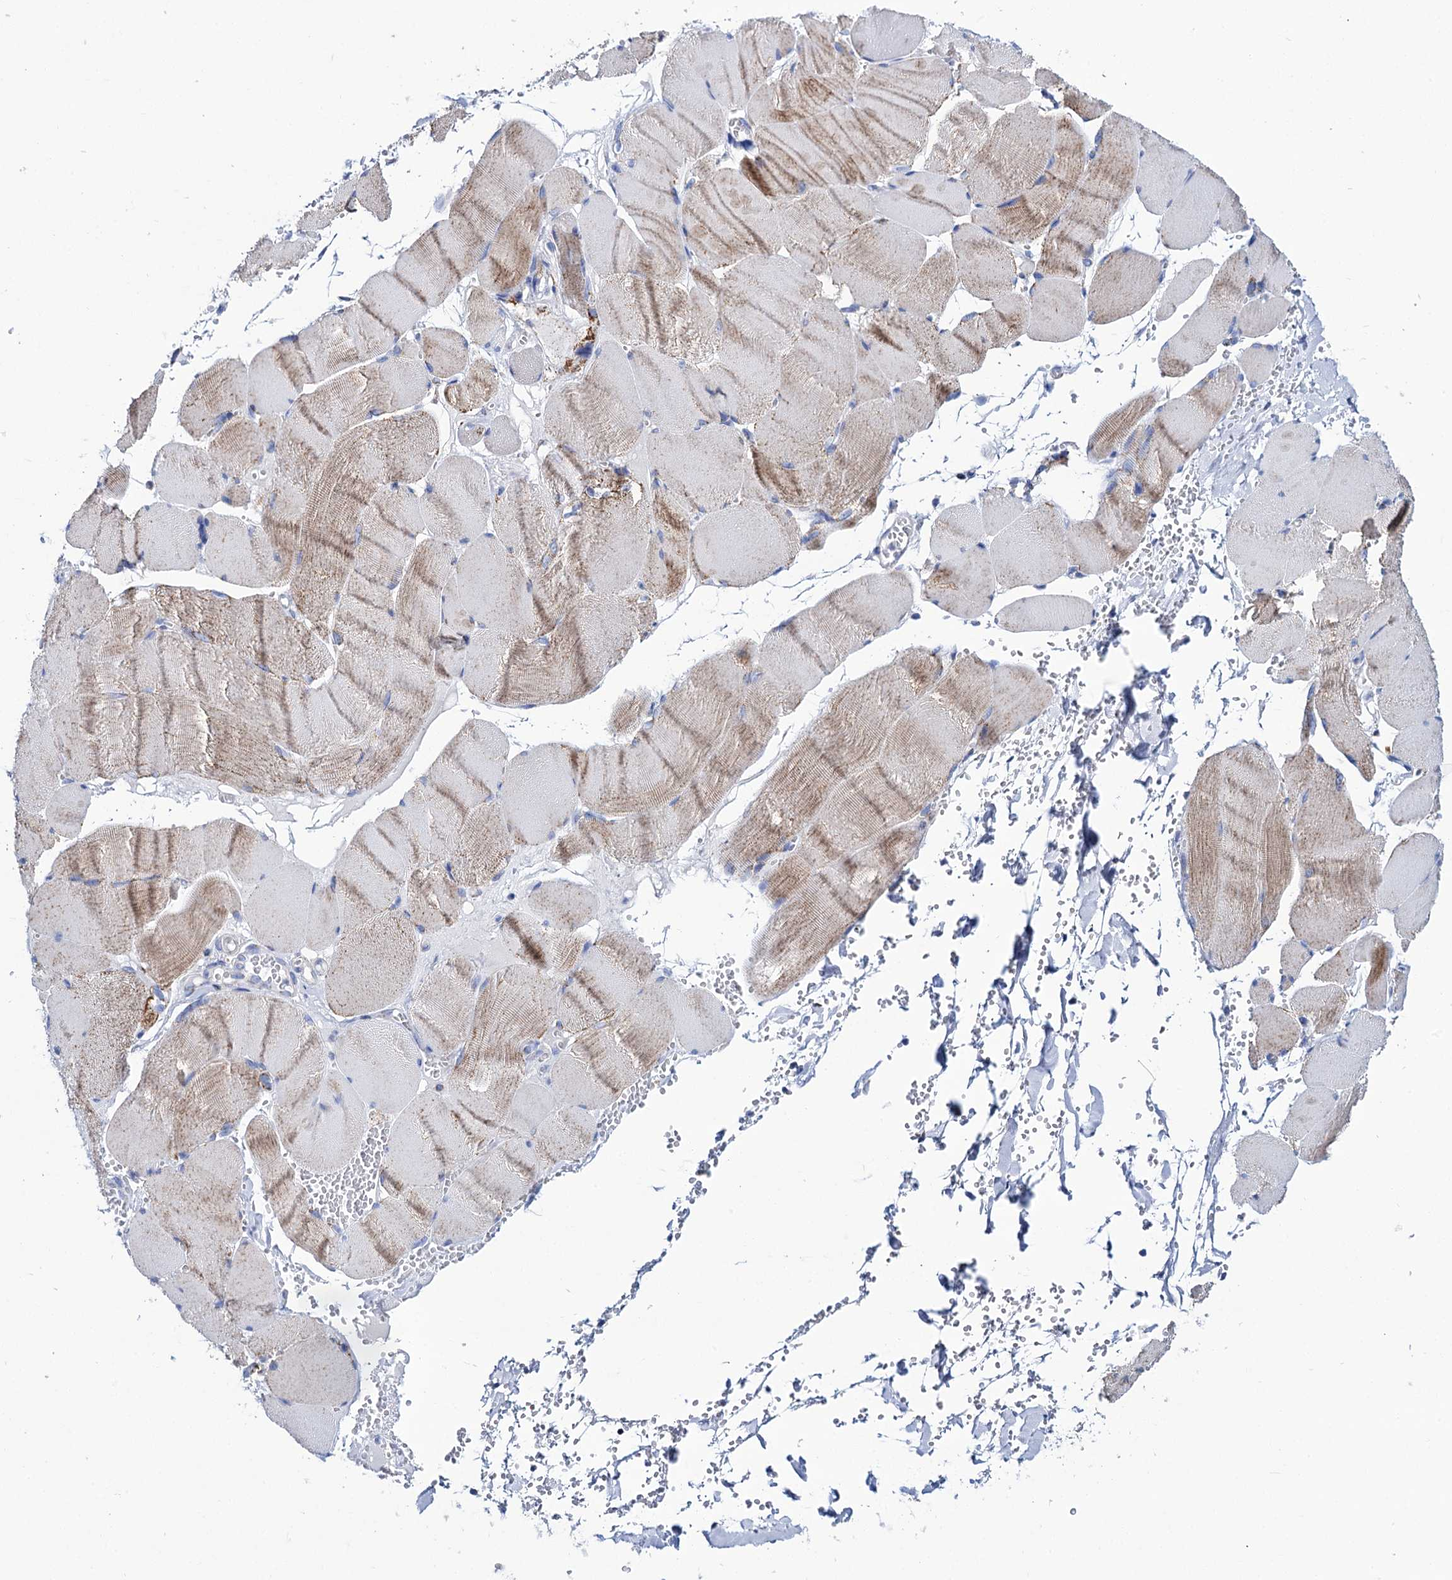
{"staining": {"intensity": "negative", "quantity": "none", "location": "none"}, "tissue": "adipose tissue", "cell_type": "Adipocytes", "image_type": "normal", "snomed": [{"axis": "morphology", "description": "Normal tissue, NOS"}, {"axis": "topography", "description": "Skeletal muscle"}, {"axis": "topography", "description": "Peripheral nerve tissue"}], "caption": "This is an immunohistochemistry histopathology image of normal adipose tissue. There is no positivity in adipocytes.", "gene": "UBASH3B", "patient": {"sex": "female", "age": 55}}